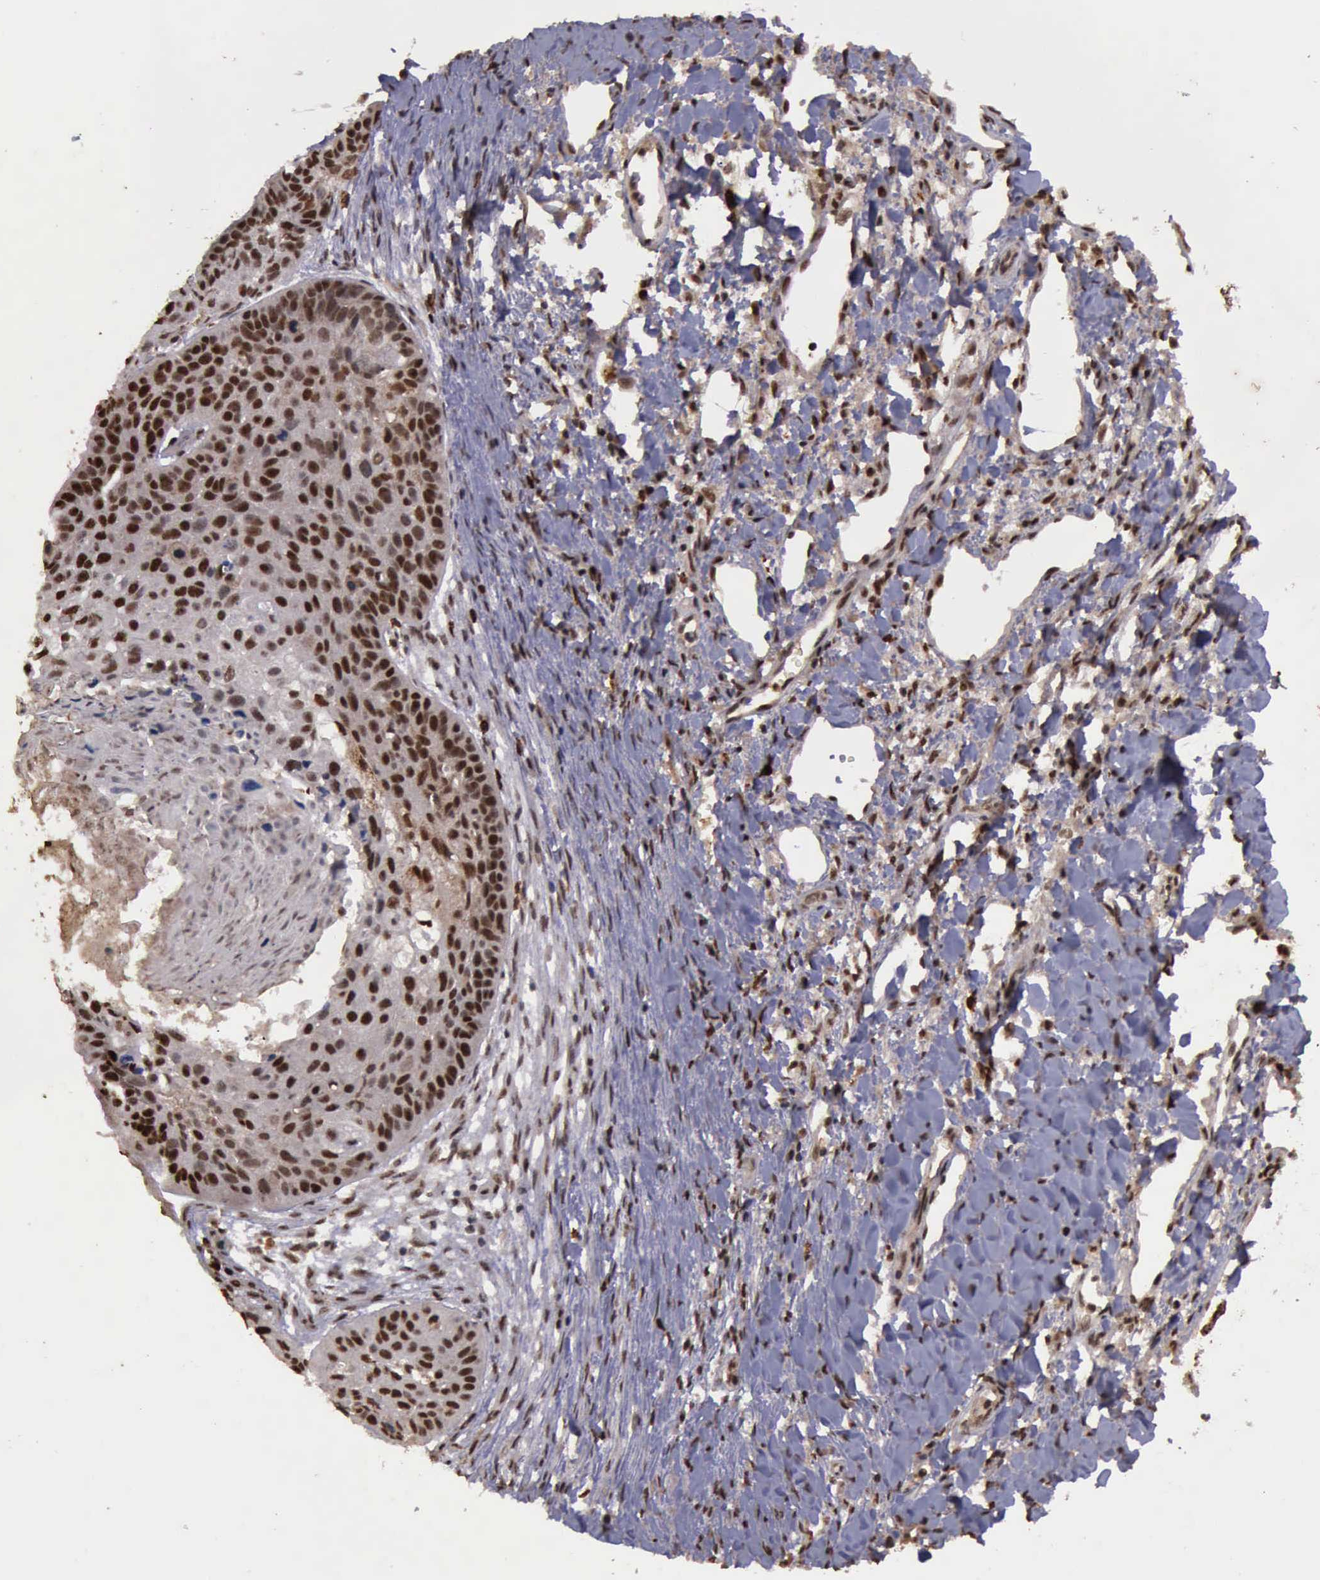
{"staining": {"intensity": "strong", "quantity": ">75%", "location": "nuclear"}, "tissue": "lung cancer", "cell_type": "Tumor cells", "image_type": "cancer", "snomed": [{"axis": "morphology", "description": "Squamous cell carcinoma, NOS"}, {"axis": "topography", "description": "Lung"}], "caption": "Strong nuclear protein expression is identified in approximately >75% of tumor cells in lung squamous cell carcinoma. The staining was performed using DAB (3,3'-diaminobenzidine) to visualize the protein expression in brown, while the nuclei were stained in blue with hematoxylin (Magnification: 20x).", "gene": "TRMT2A", "patient": {"sex": "male", "age": 71}}